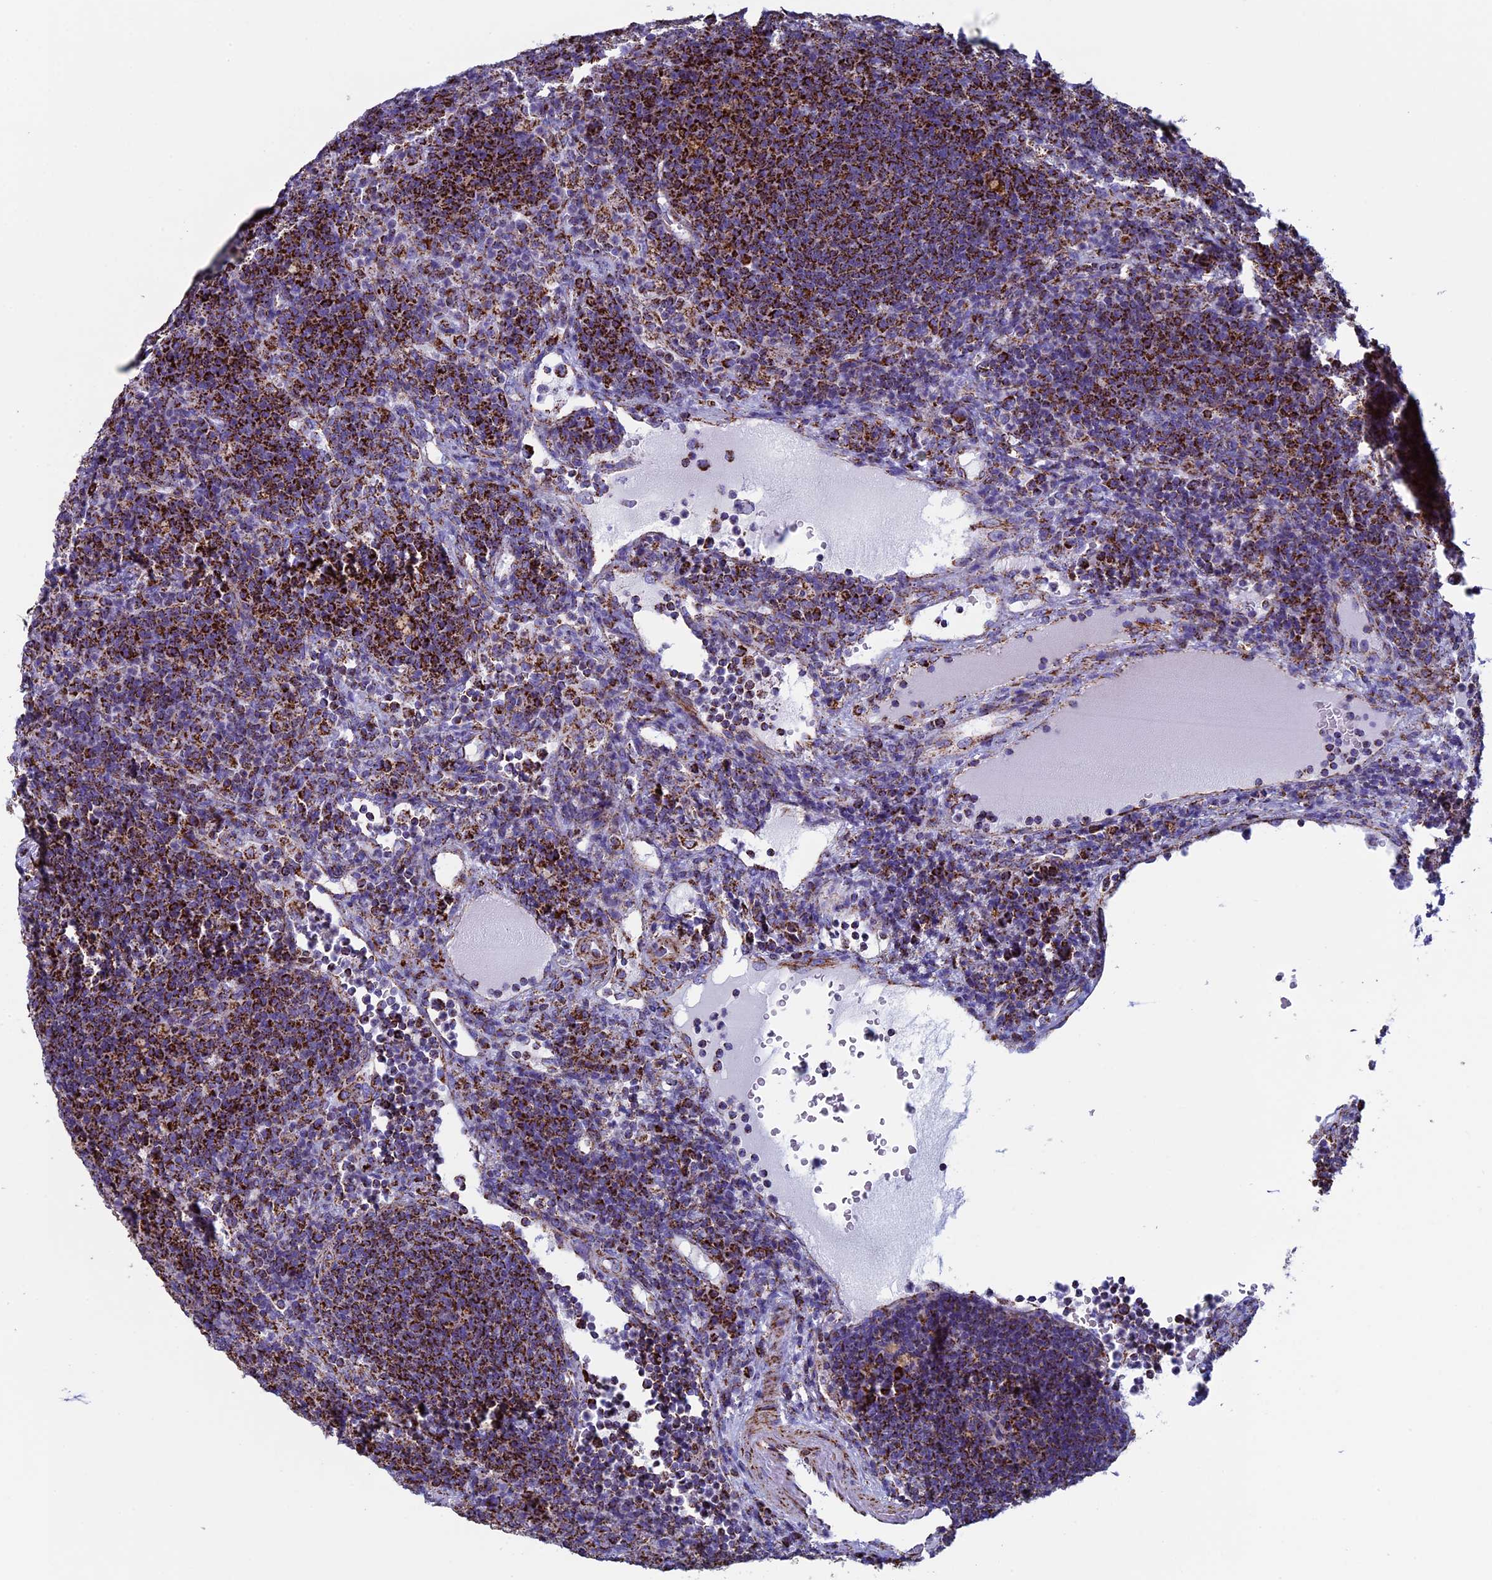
{"staining": {"intensity": "strong", "quantity": ">75%", "location": "cytoplasmic/membranous"}, "tissue": "lymph node", "cell_type": "Germinal center cells", "image_type": "normal", "snomed": [{"axis": "morphology", "description": "Normal tissue, NOS"}, {"axis": "topography", "description": "Lymph node"}], "caption": "IHC staining of benign lymph node, which demonstrates high levels of strong cytoplasmic/membranous positivity in approximately >75% of germinal center cells indicating strong cytoplasmic/membranous protein expression. The staining was performed using DAB (brown) for protein detection and nuclei were counterstained in hematoxylin (blue).", "gene": "UQCRFS1", "patient": {"sex": "female", "age": 70}}